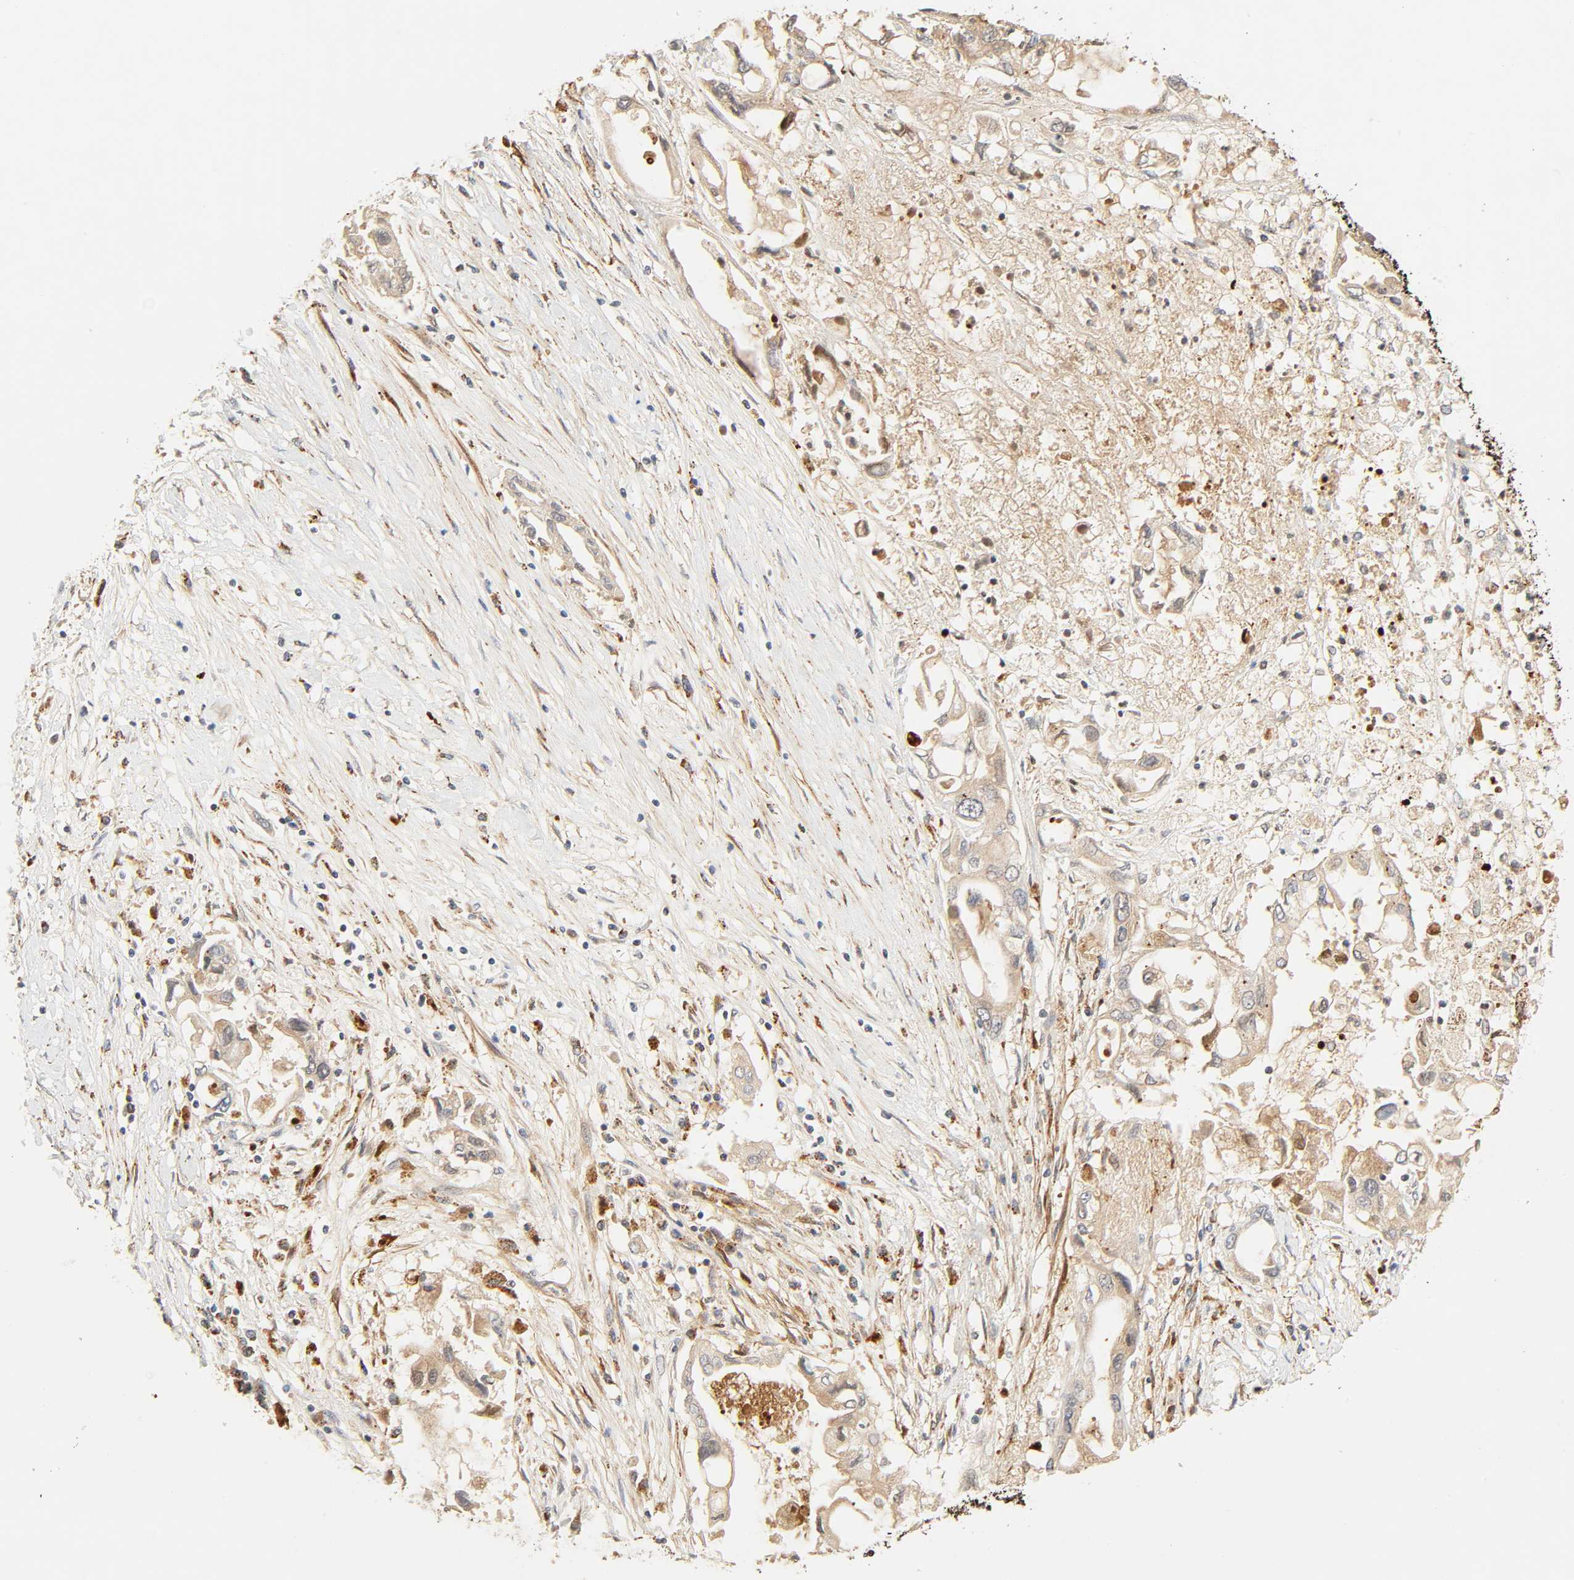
{"staining": {"intensity": "moderate", "quantity": ">75%", "location": "cytoplasmic/membranous"}, "tissue": "pancreatic cancer", "cell_type": "Tumor cells", "image_type": "cancer", "snomed": [{"axis": "morphology", "description": "Adenocarcinoma, NOS"}, {"axis": "topography", "description": "Pancreas"}], "caption": "Pancreatic cancer (adenocarcinoma) stained for a protein (brown) demonstrates moderate cytoplasmic/membranous positive positivity in about >75% of tumor cells.", "gene": "MAPK6", "patient": {"sex": "female", "age": 57}}